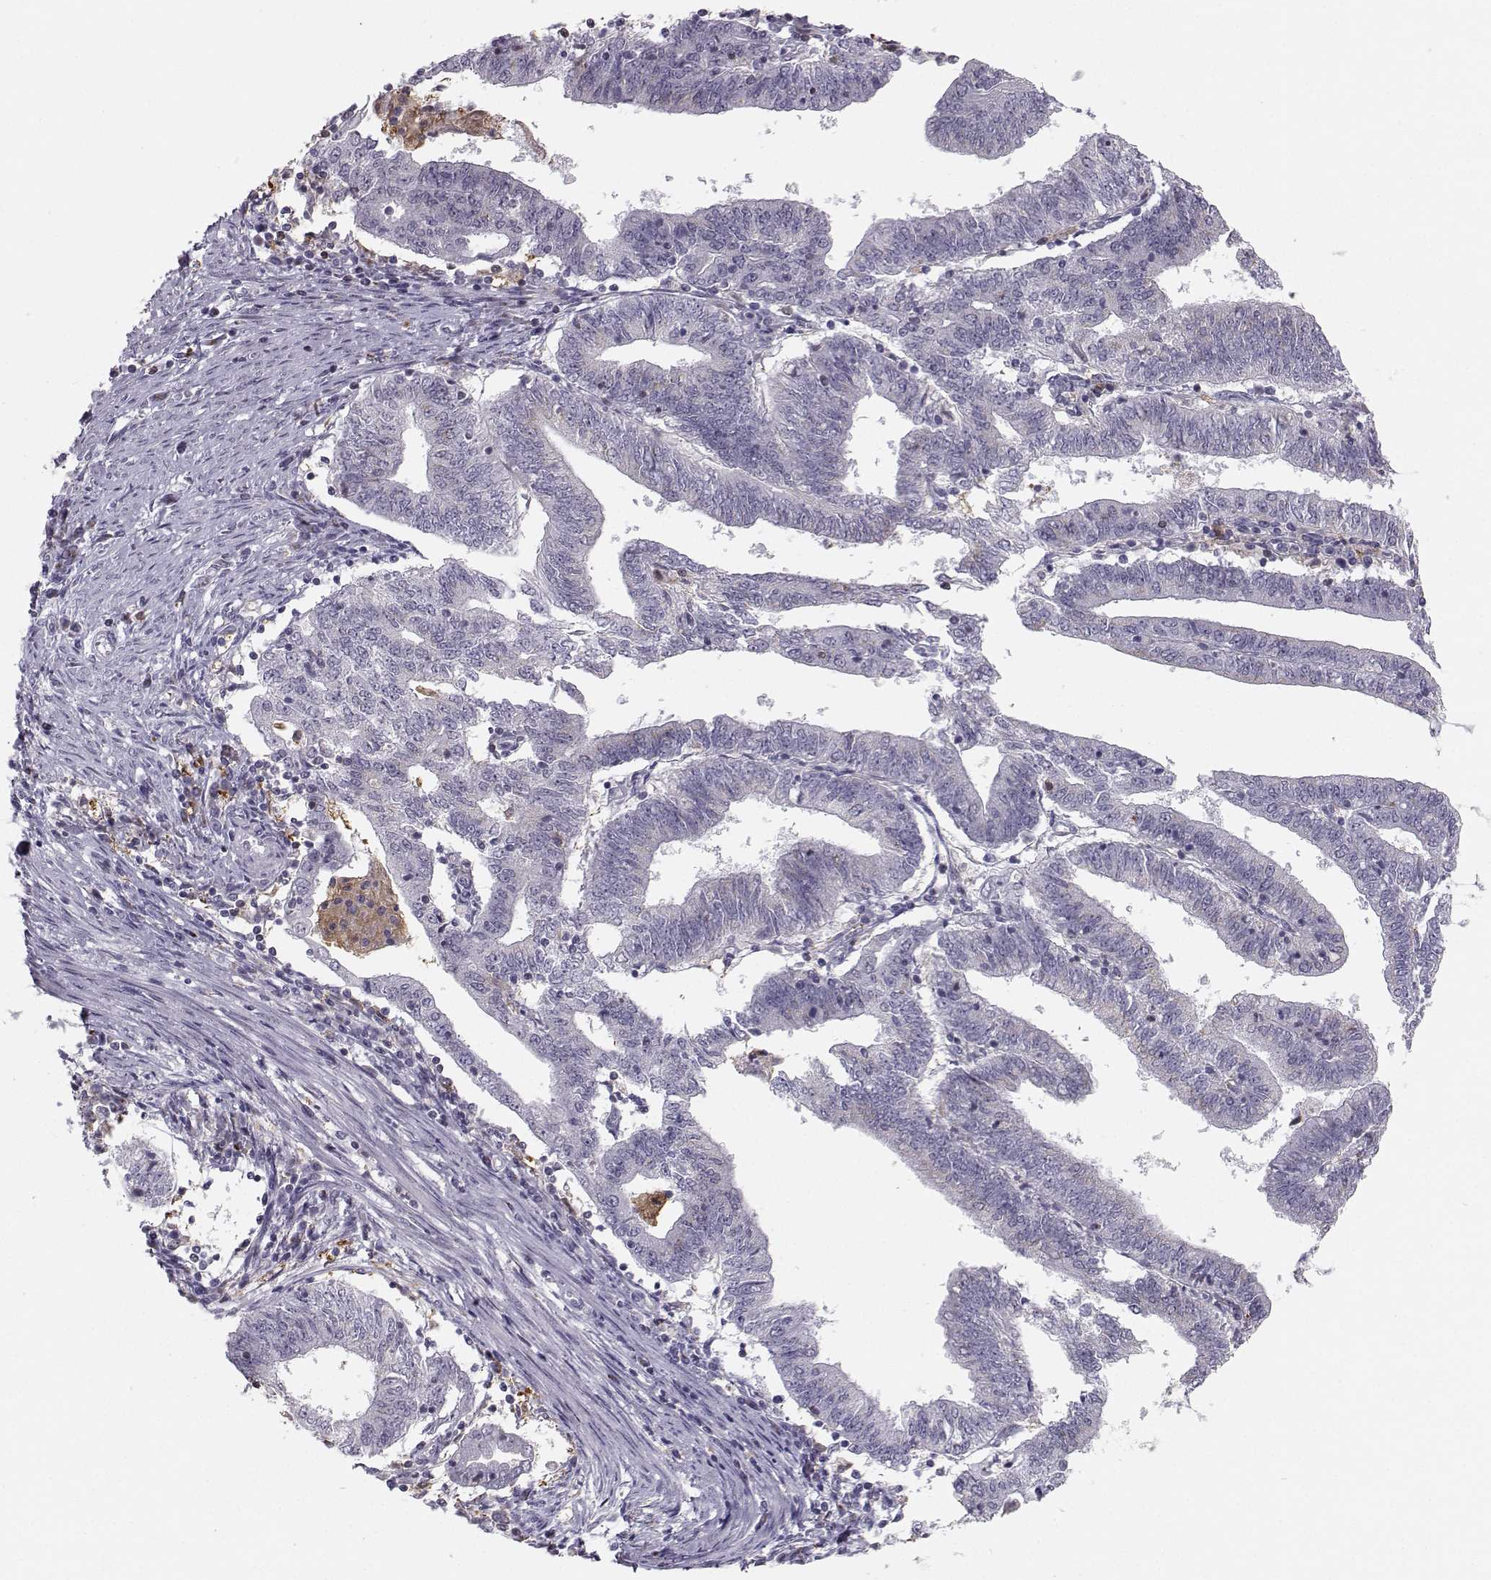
{"staining": {"intensity": "weak", "quantity": "<25%", "location": "cytoplasmic/membranous"}, "tissue": "endometrial cancer", "cell_type": "Tumor cells", "image_type": "cancer", "snomed": [{"axis": "morphology", "description": "Adenocarcinoma, NOS"}, {"axis": "topography", "description": "Endometrium"}], "caption": "The photomicrograph shows no staining of tumor cells in endometrial cancer.", "gene": "HTR7", "patient": {"sex": "female", "age": 82}}